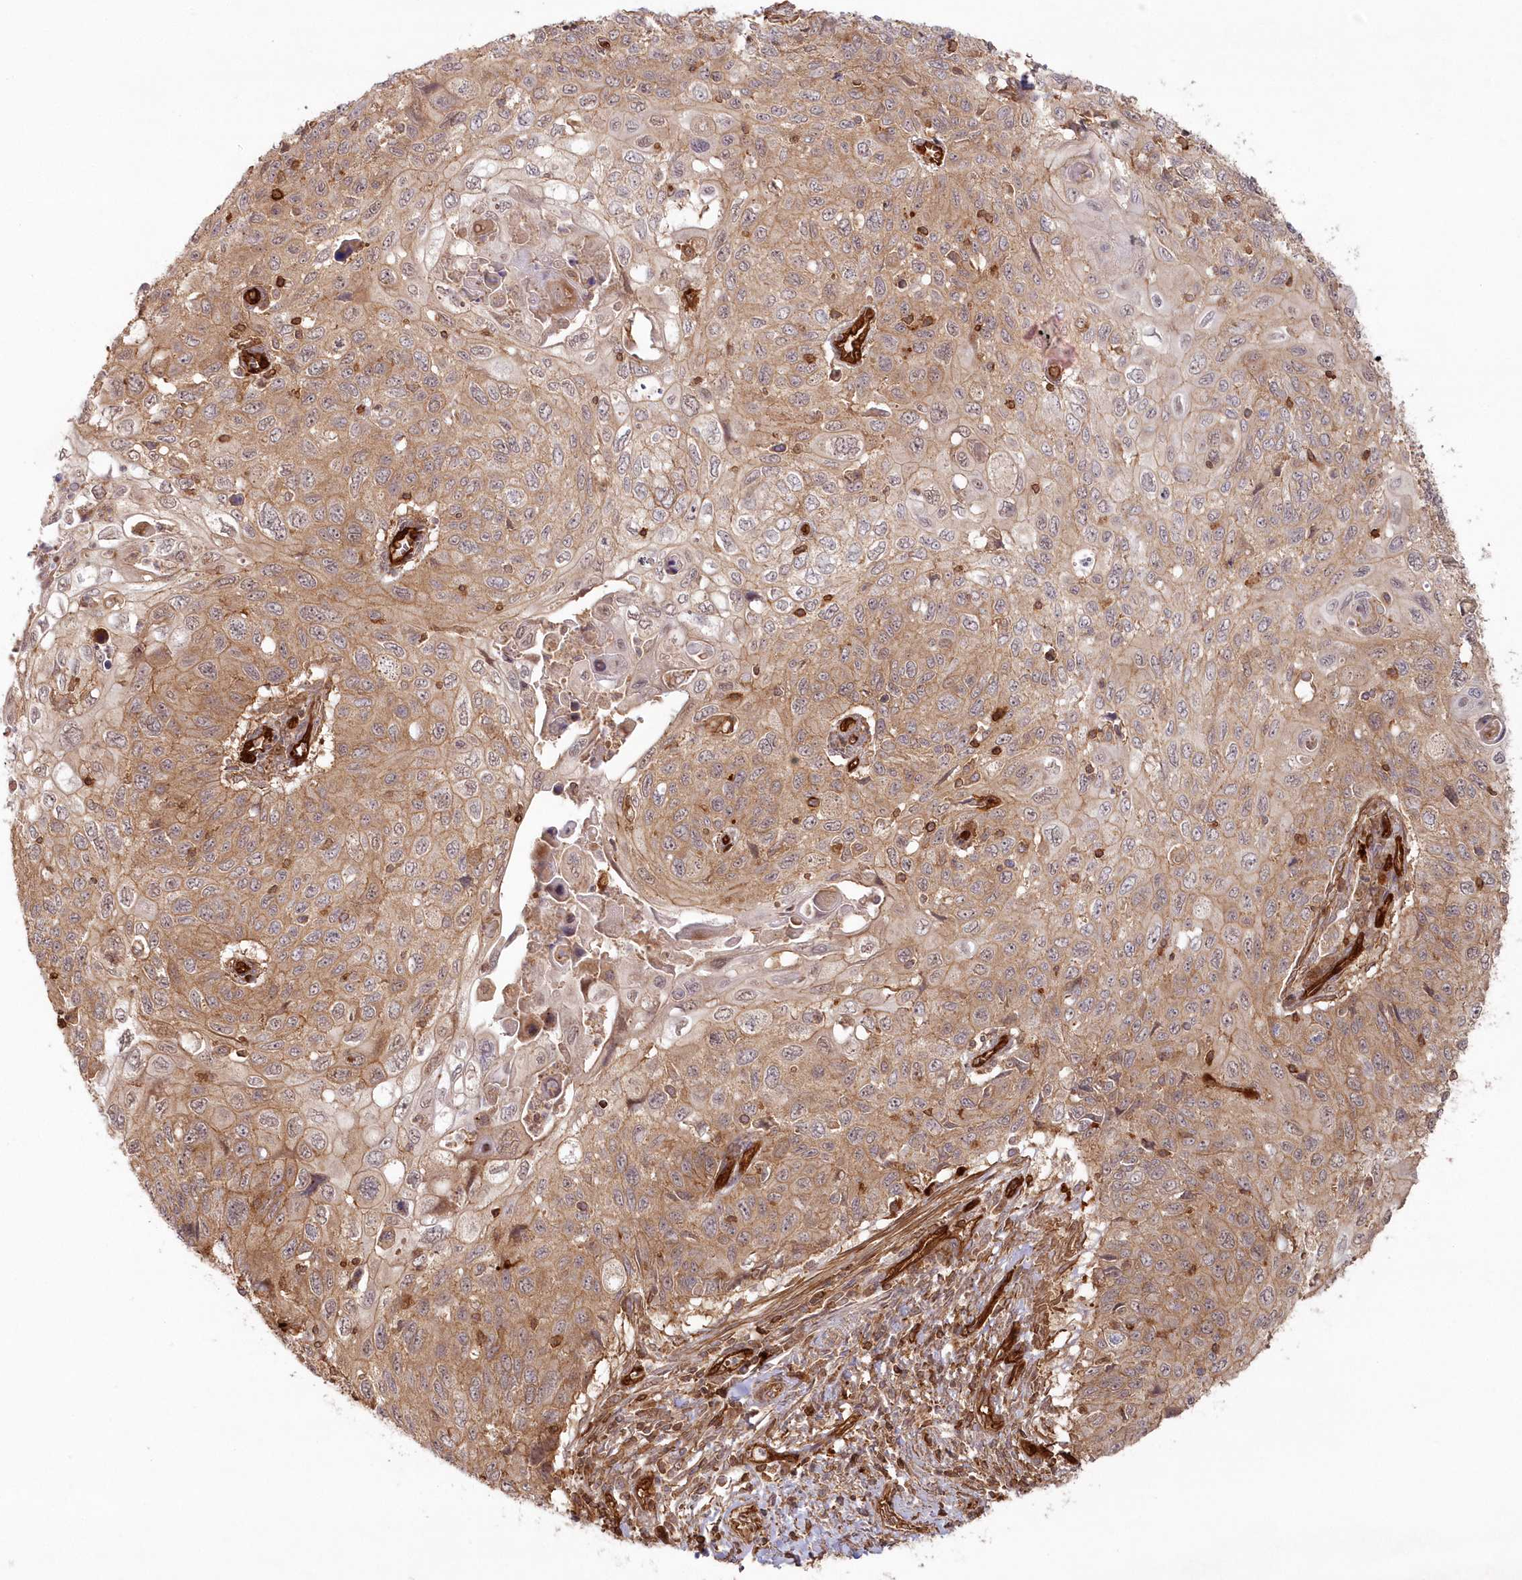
{"staining": {"intensity": "moderate", "quantity": ">75%", "location": "cytoplasmic/membranous"}, "tissue": "cervical cancer", "cell_type": "Tumor cells", "image_type": "cancer", "snomed": [{"axis": "morphology", "description": "Squamous cell carcinoma, NOS"}, {"axis": "topography", "description": "Cervix"}], "caption": "Immunohistochemistry (DAB) staining of squamous cell carcinoma (cervical) shows moderate cytoplasmic/membranous protein positivity in approximately >75% of tumor cells.", "gene": "RGCC", "patient": {"sex": "female", "age": 70}}